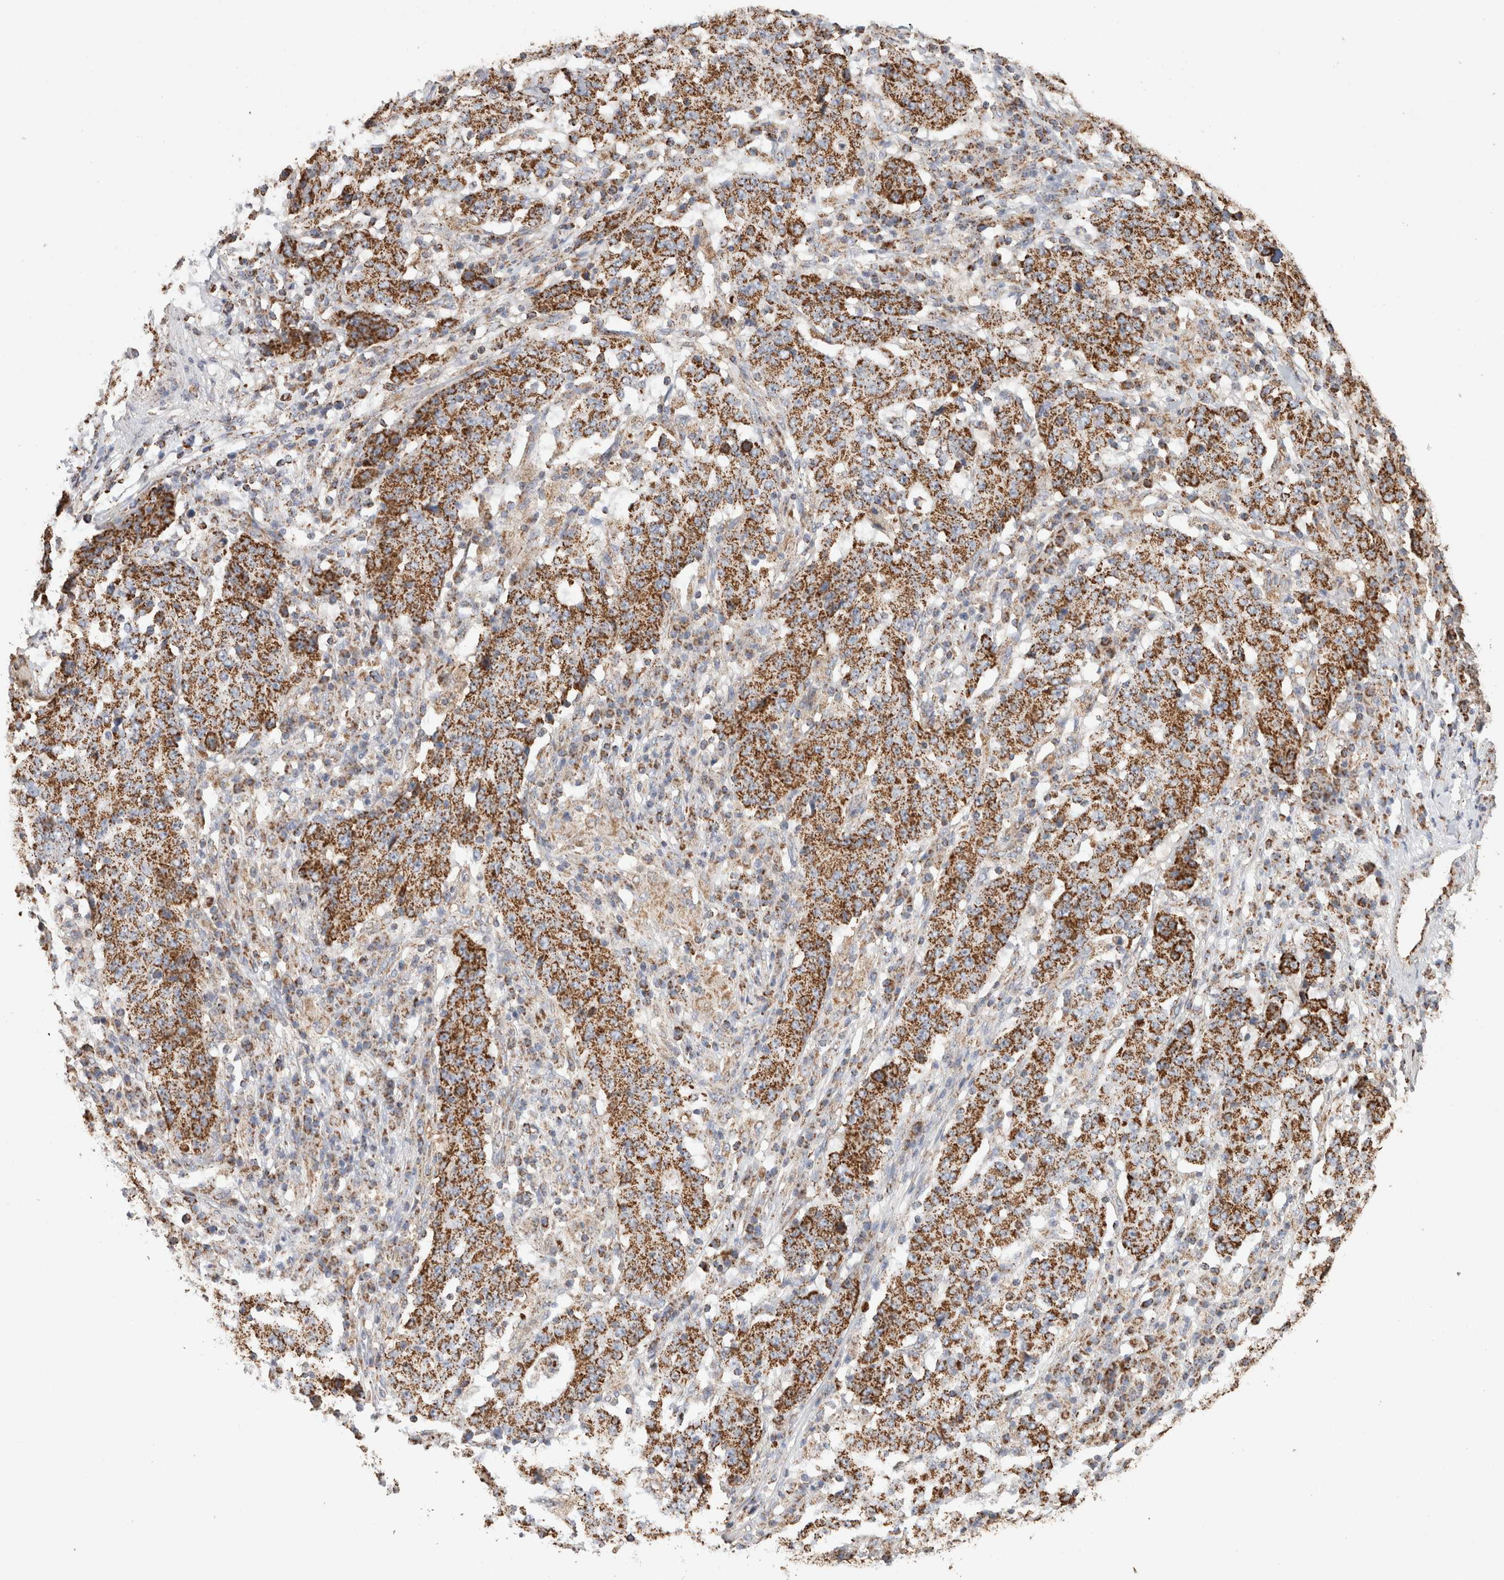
{"staining": {"intensity": "moderate", "quantity": ">75%", "location": "cytoplasmic/membranous"}, "tissue": "stomach cancer", "cell_type": "Tumor cells", "image_type": "cancer", "snomed": [{"axis": "morphology", "description": "Adenocarcinoma, NOS"}, {"axis": "topography", "description": "Stomach"}], "caption": "Stomach adenocarcinoma stained with immunohistochemistry shows moderate cytoplasmic/membranous positivity in about >75% of tumor cells.", "gene": "C1QBP", "patient": {"sex": "male", "age": 59}}